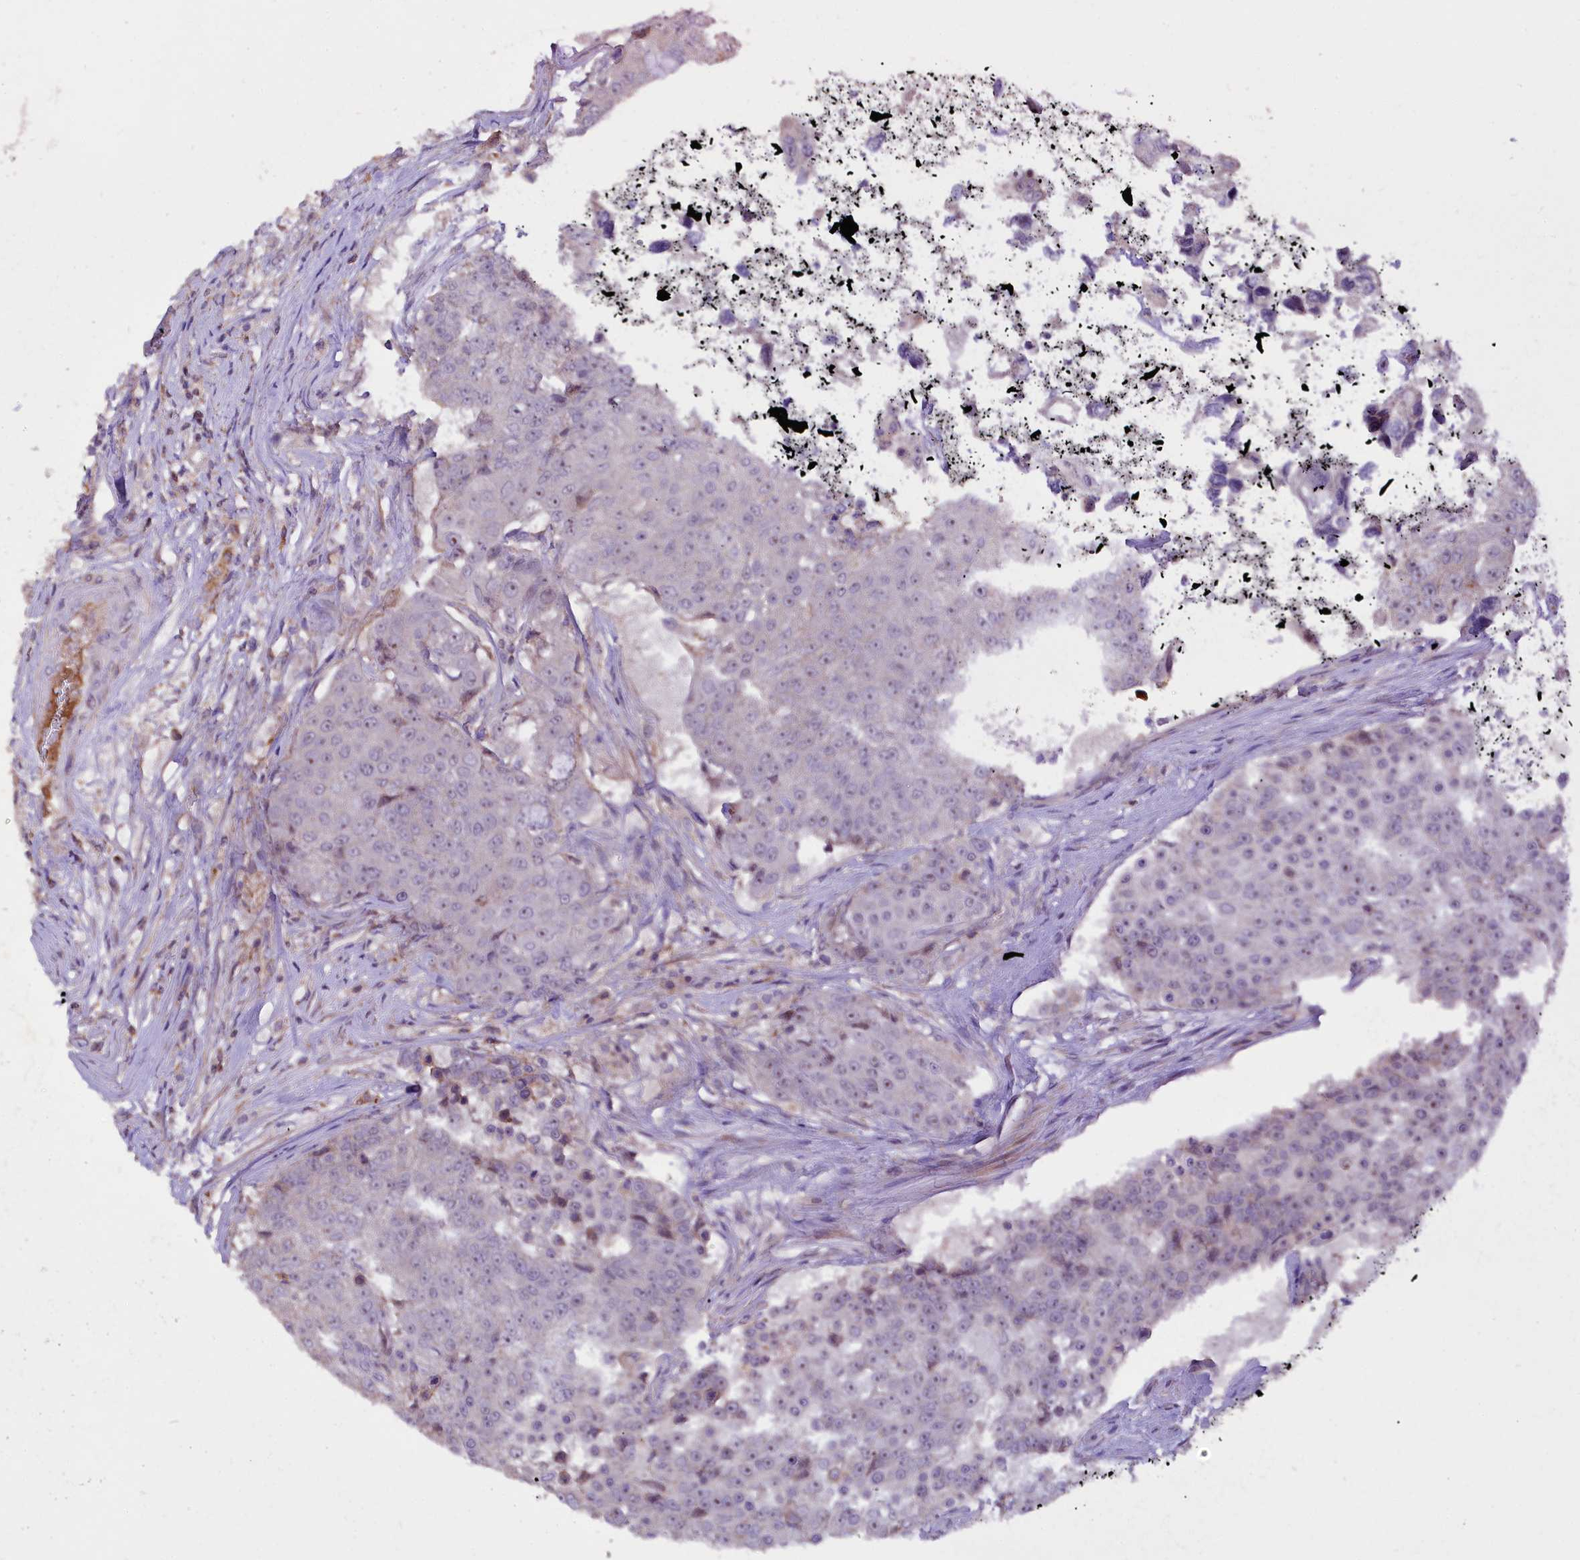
{"staining": {"intensity": "weak", "quantity": "<25%", "location": "nuclear"}, "tissue": "urothelial cancer", "cell_type": "Tumor cells", "image_type": "cancer", "snomed": [{"axis": "morphology", "description": "Urothelial carcinoma, High grade"}, {"axis": "topography", "description": "Urinary bladder"}], "caption": "Human urothelial carcinoma (high-grade) stained for a protein using IHC reveals no positivity in tumor cells.", "gene": "RPUSD3", "patient": {"sex": "female", "age": 63}}